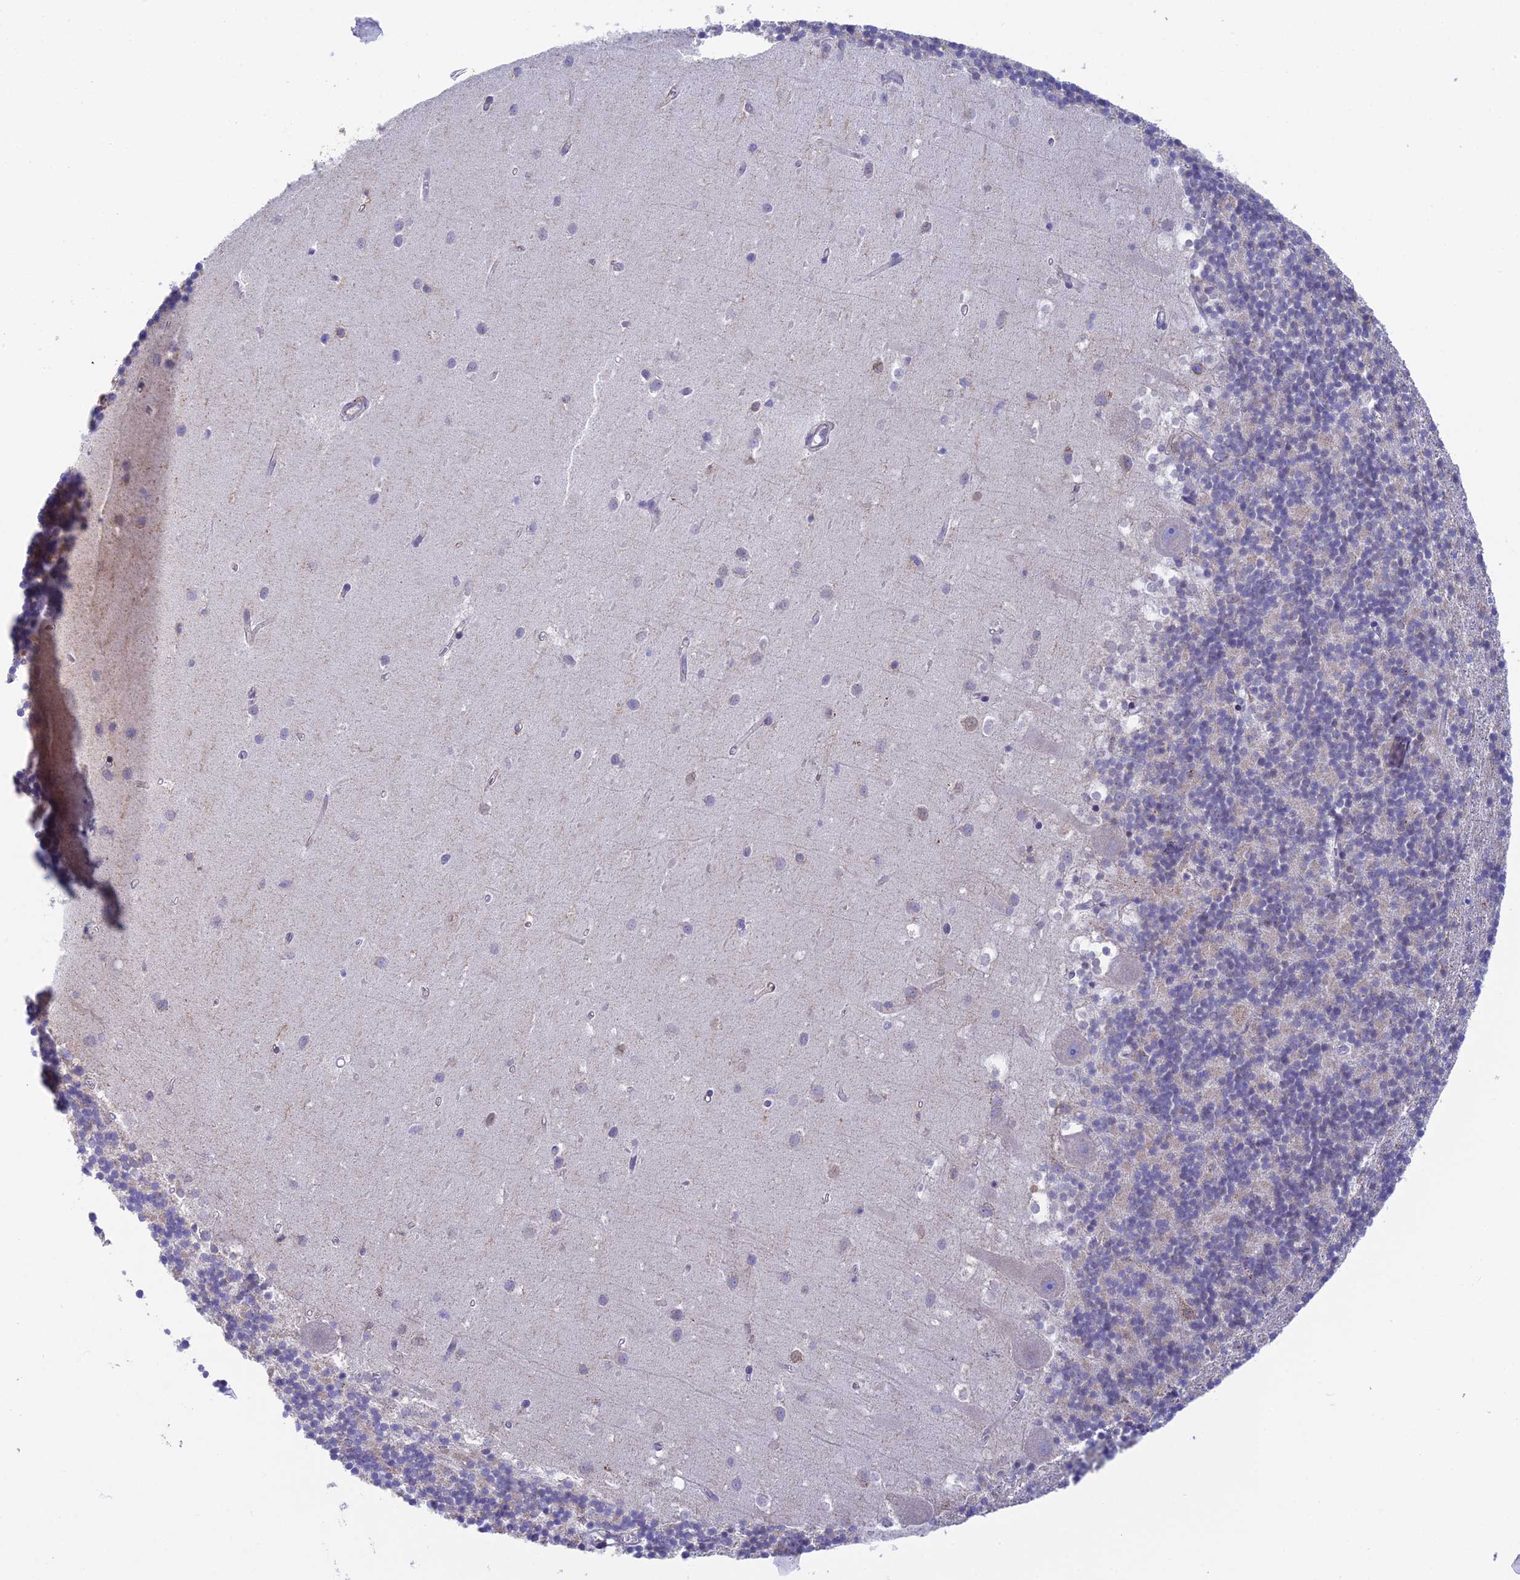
{"staining": {"intensity": "negative", "quantity": "none", "location": "none"}, "tissue": "cerebellum", "cell_type": "Cells in granular layer", "image_type": "normal", "snomed": [{"axis": "morphology", "description": "Normal tissue, NOS"}, {"axis": "topography", "description": "Cerebellum"}], "caption": "Cells in granular layer are negative for brown protein staining in normal cerebellum.", "gene": "CSPG4", "patient": {"sex": "male", "age": 54}}